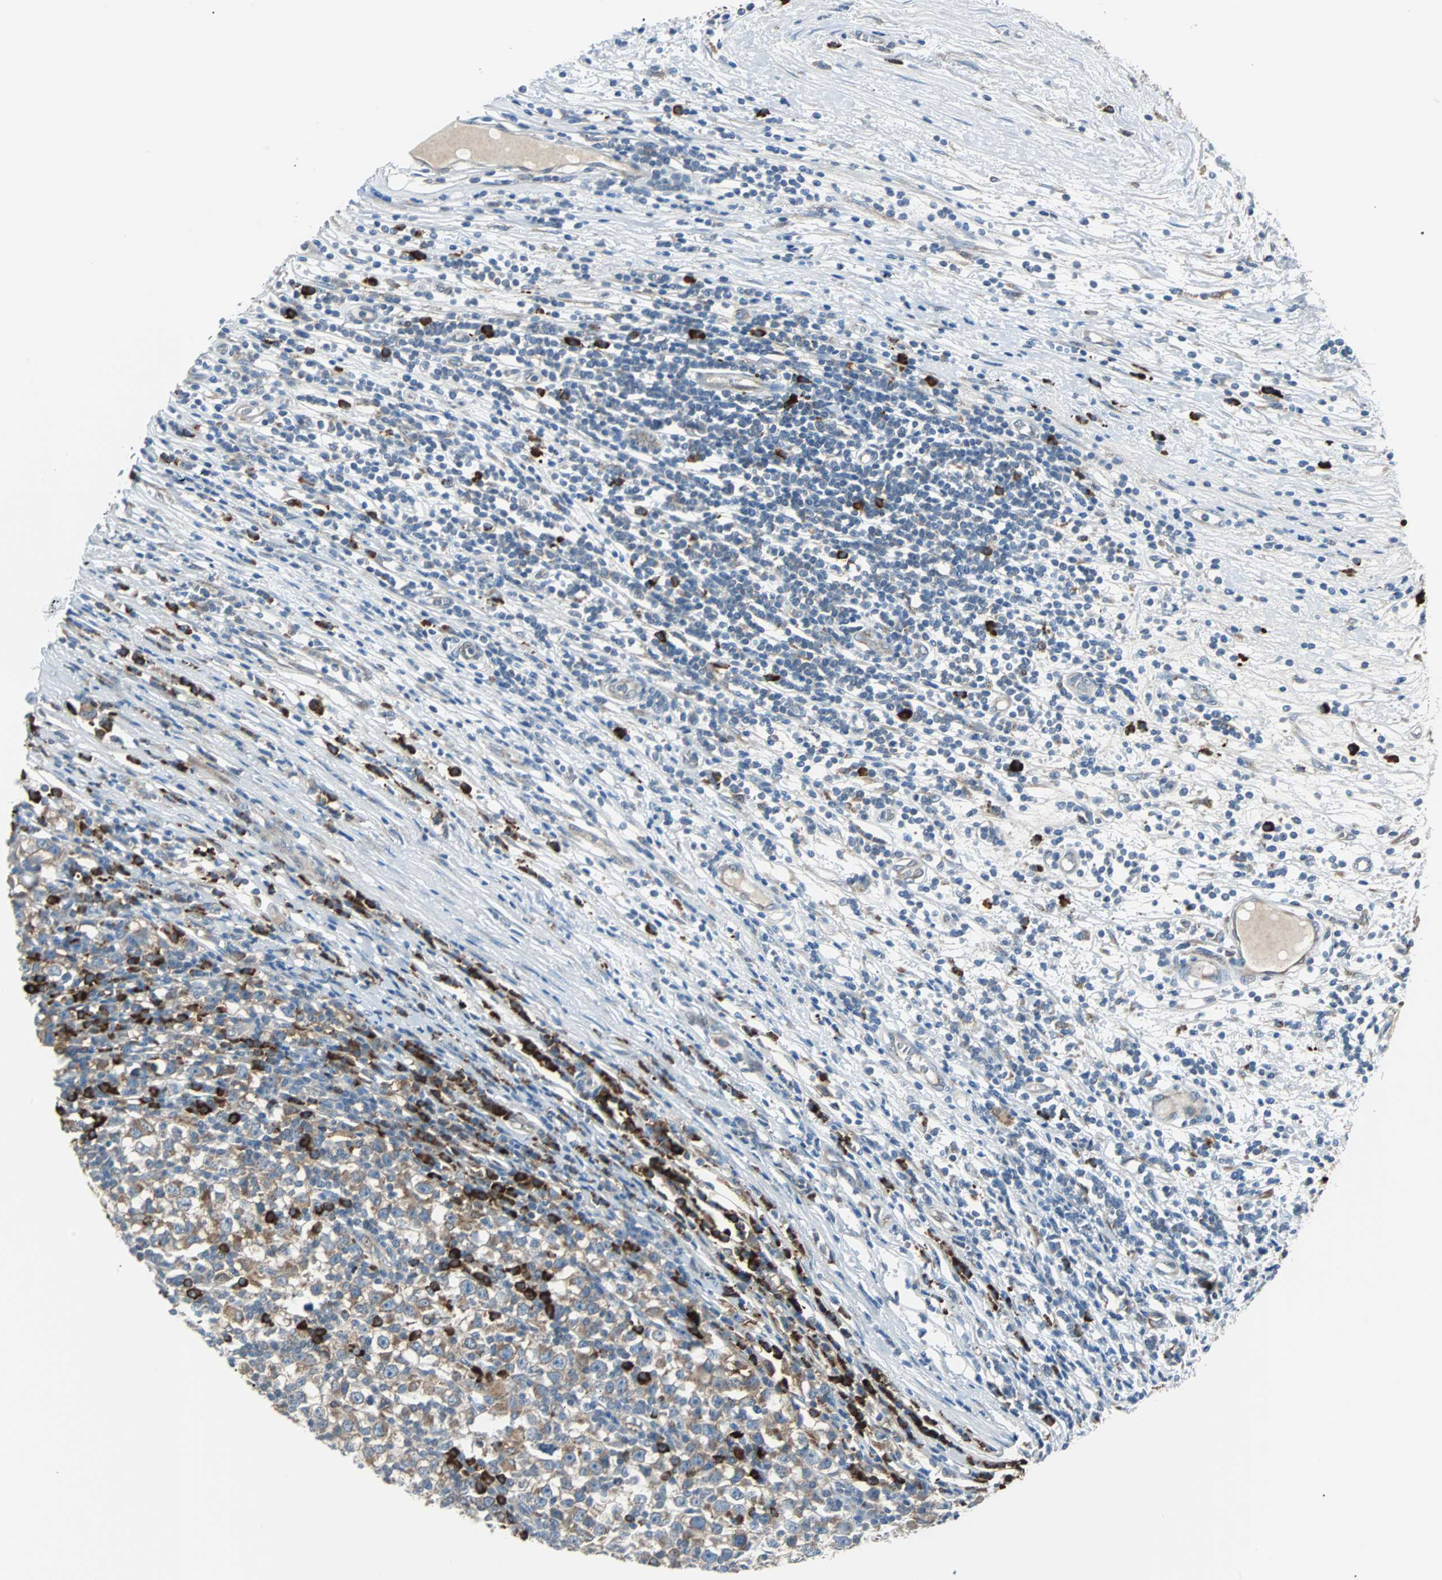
{"staining": {"intensity": "weak", "quantity": "25%-75%", "location": "cytoplasmic/membranous"}, "tissue": "testis cancer", "cell_type": "Tumor cells", "image_type": "cancer", "snomed": [{"axis": "morphology", "description": "Seminoma, NOS"}, {"axis": "topography", "description": "Testis"}], "caption": "Approximately 25%-75% of tumor cells in seminoma (testis) exhibit weak cytoplasmic/membranous protein expression as visualized by brown immunohistochemical staining.", "gene": "PDIA4", "patient": {"sex": "male", "age": 65}}